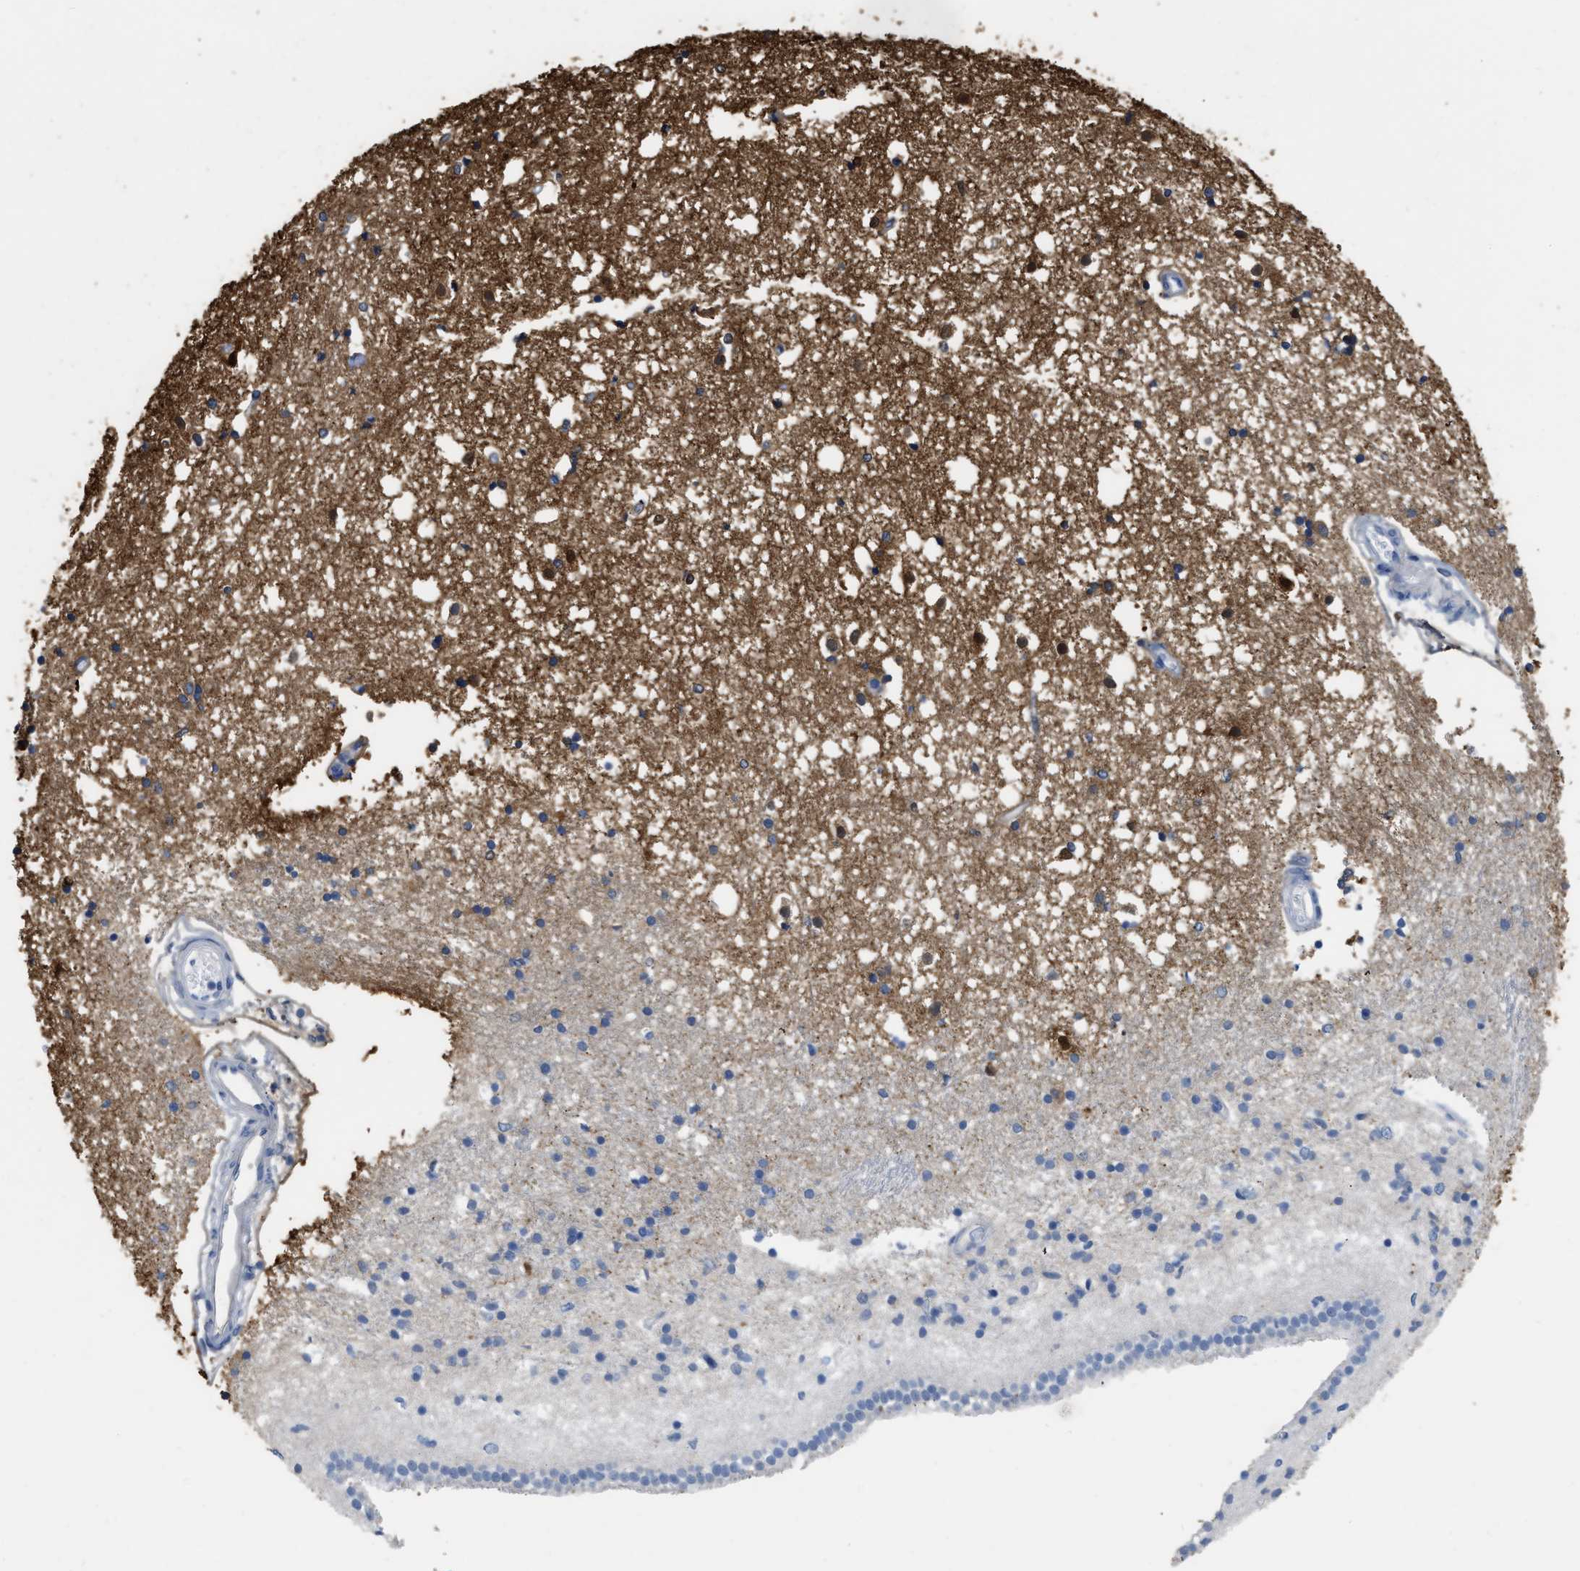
{"staining": {"intensity": "moderate", "quantity": "25%-75%", "location": "cytoplasmic/membranous"}, "tissue": "caudate", "cell_type": "Glial cells", "image_type": "normal", "snomed": [{"axis": "morphology", "description": "Normal tissue, NOS"}, {"axis": "topography", "description": "Lateral ventricle wall"}], "caption": "Glial cells show moderate cytoplasmic/membranous expression in about 25%-75% of cells in unremarkable caudate.", "gene": "CRYM", "patient": {"sex": "male", "age": 45}}